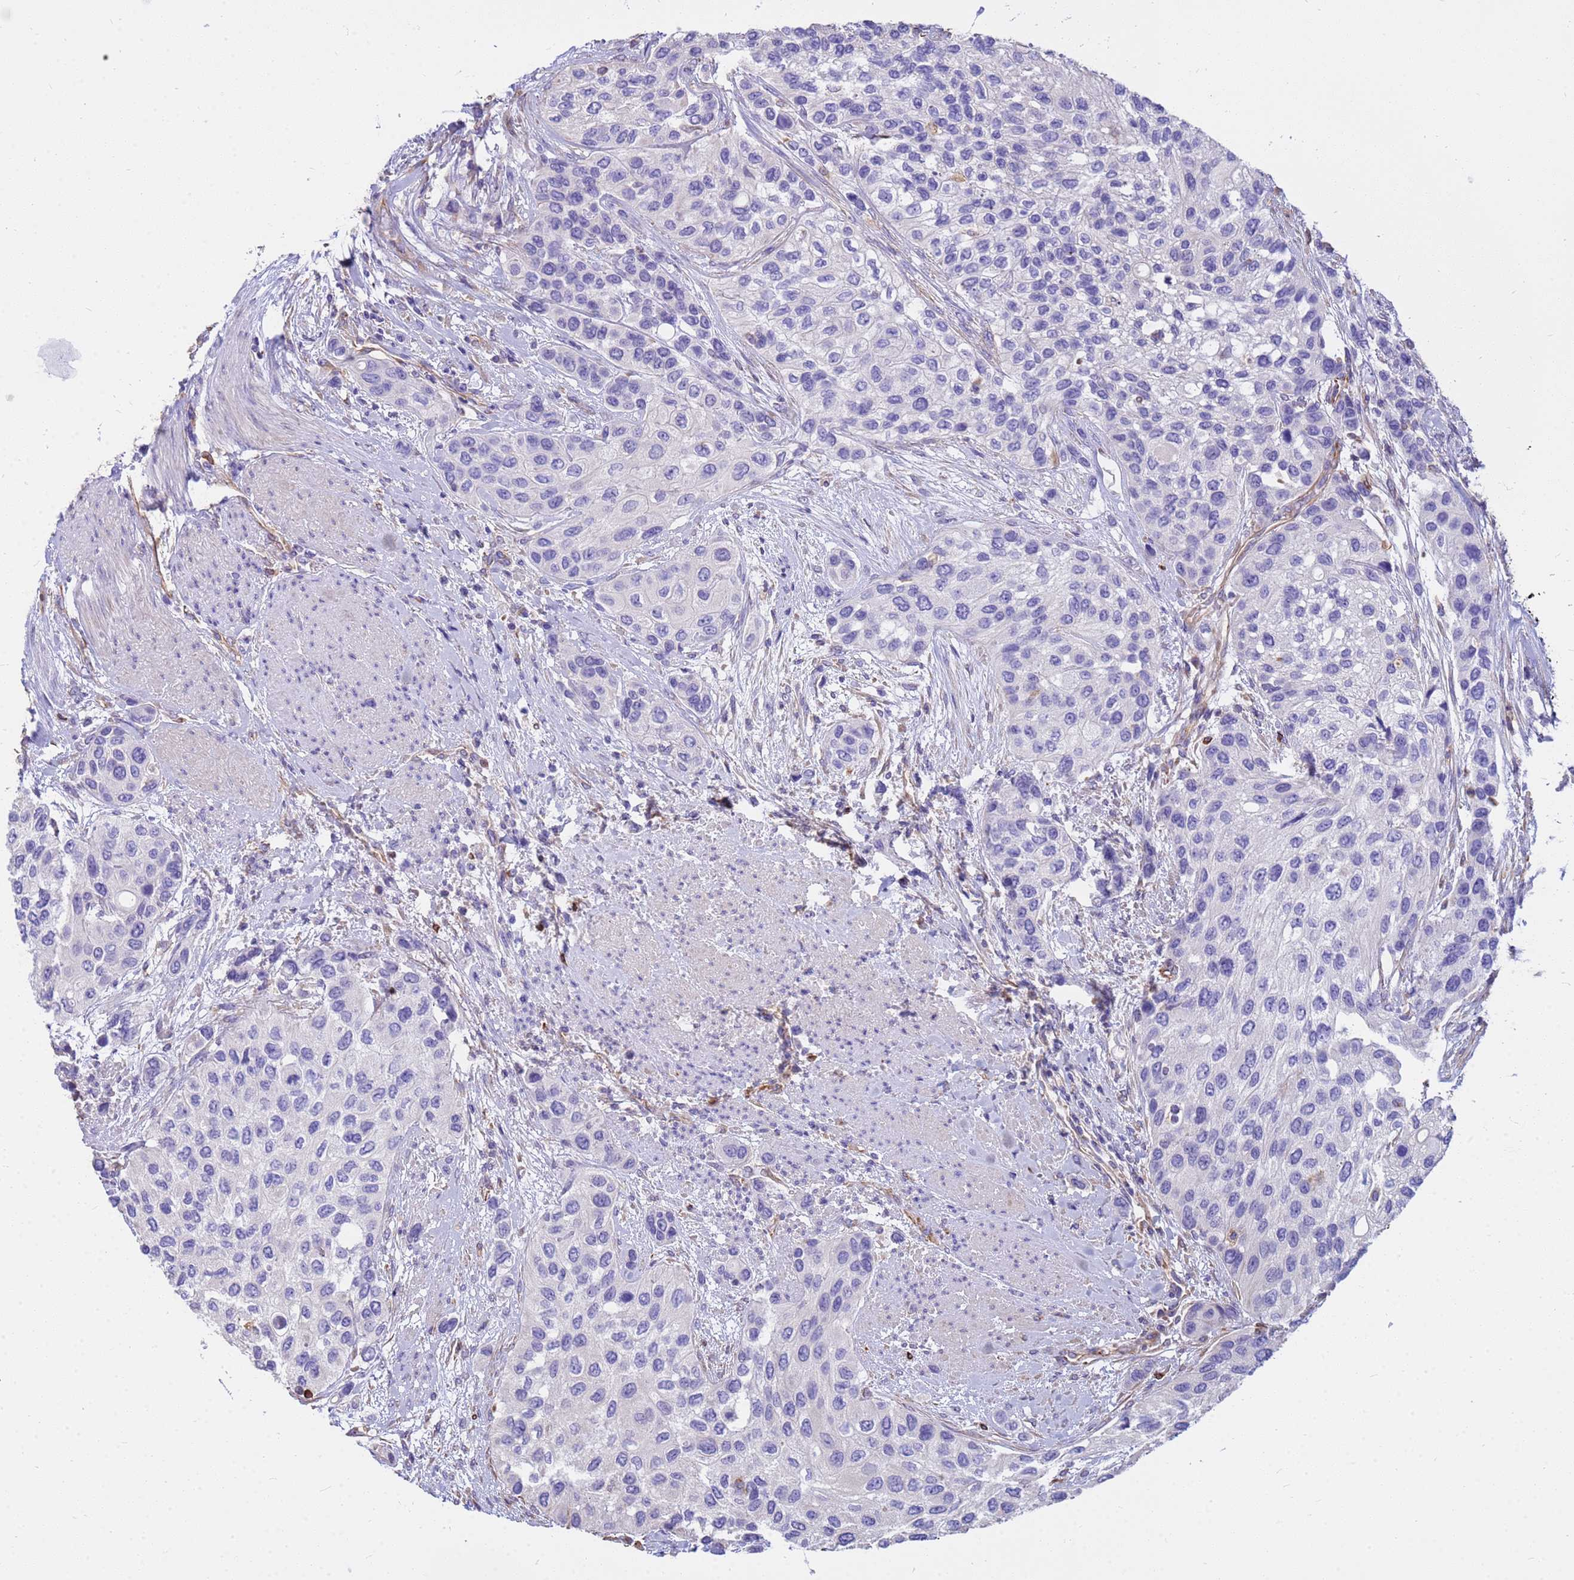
{"staining": {"intensity": "negative", "quantity": "none", "location": "none"}, "tissue": "urothelial cancer", "cell_type": "Tumor cells", "image_type": "cancer", "snomed": [{"axis": "morphology", "description": "Normal tissue, NOS"}, {"axis": "morphology", "description": "Urothelial carcinoma, High grade"}, {"axis": "topography", "description": "Vascular tissue"}, {"axis": "topography", "description": "Urinary bladder"}], "caption": "Tumor cells show no significant protein expression in urothelial carcinoma (high-grade).", "gene": "TCEAL3", "patient": {"sex": "female", "age": 56}}